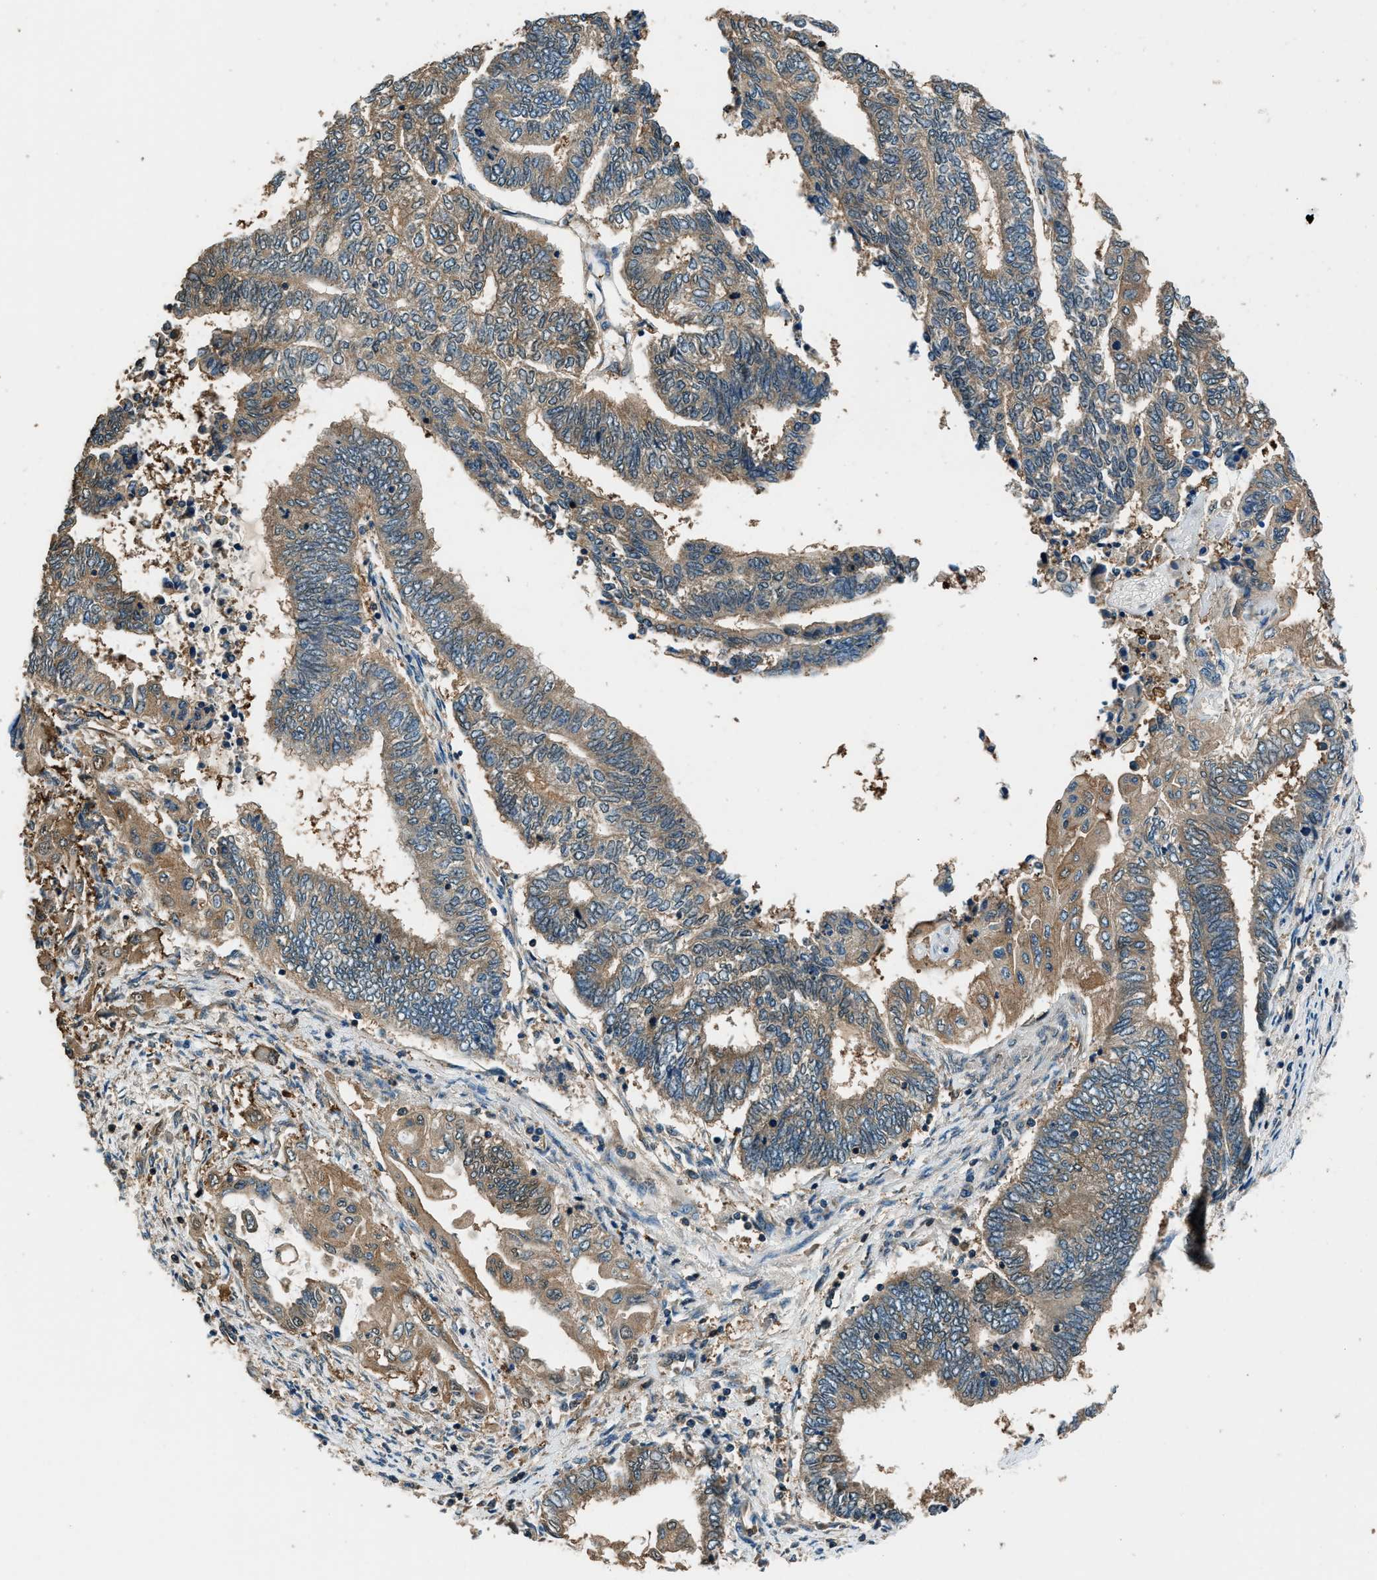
{"staining": {"intensity": "weak", "quantity": ">75%", "location": "cytoplasmic/membranous"}, "tissue": "endometrial cancer", "cell_type": "Tumor cells", "image_type": "cancer", "snomed": [{"axis": "morphology", "description": "Adenocarcinoma, NOS"}, {"axis": "topography", "description": "Uterus"}, {"axis": "topography", "description": "Endometrium"}], "caption": "Endometrial cancer (adenocarcinoma) was stained to show a protein in brown. There is low levels of weak cytoplasmic/membranous positivity in approximately >75% of tumor cells.", "gene": "ARFGAP2", "patient": {"sex": "female", "age": 70}}